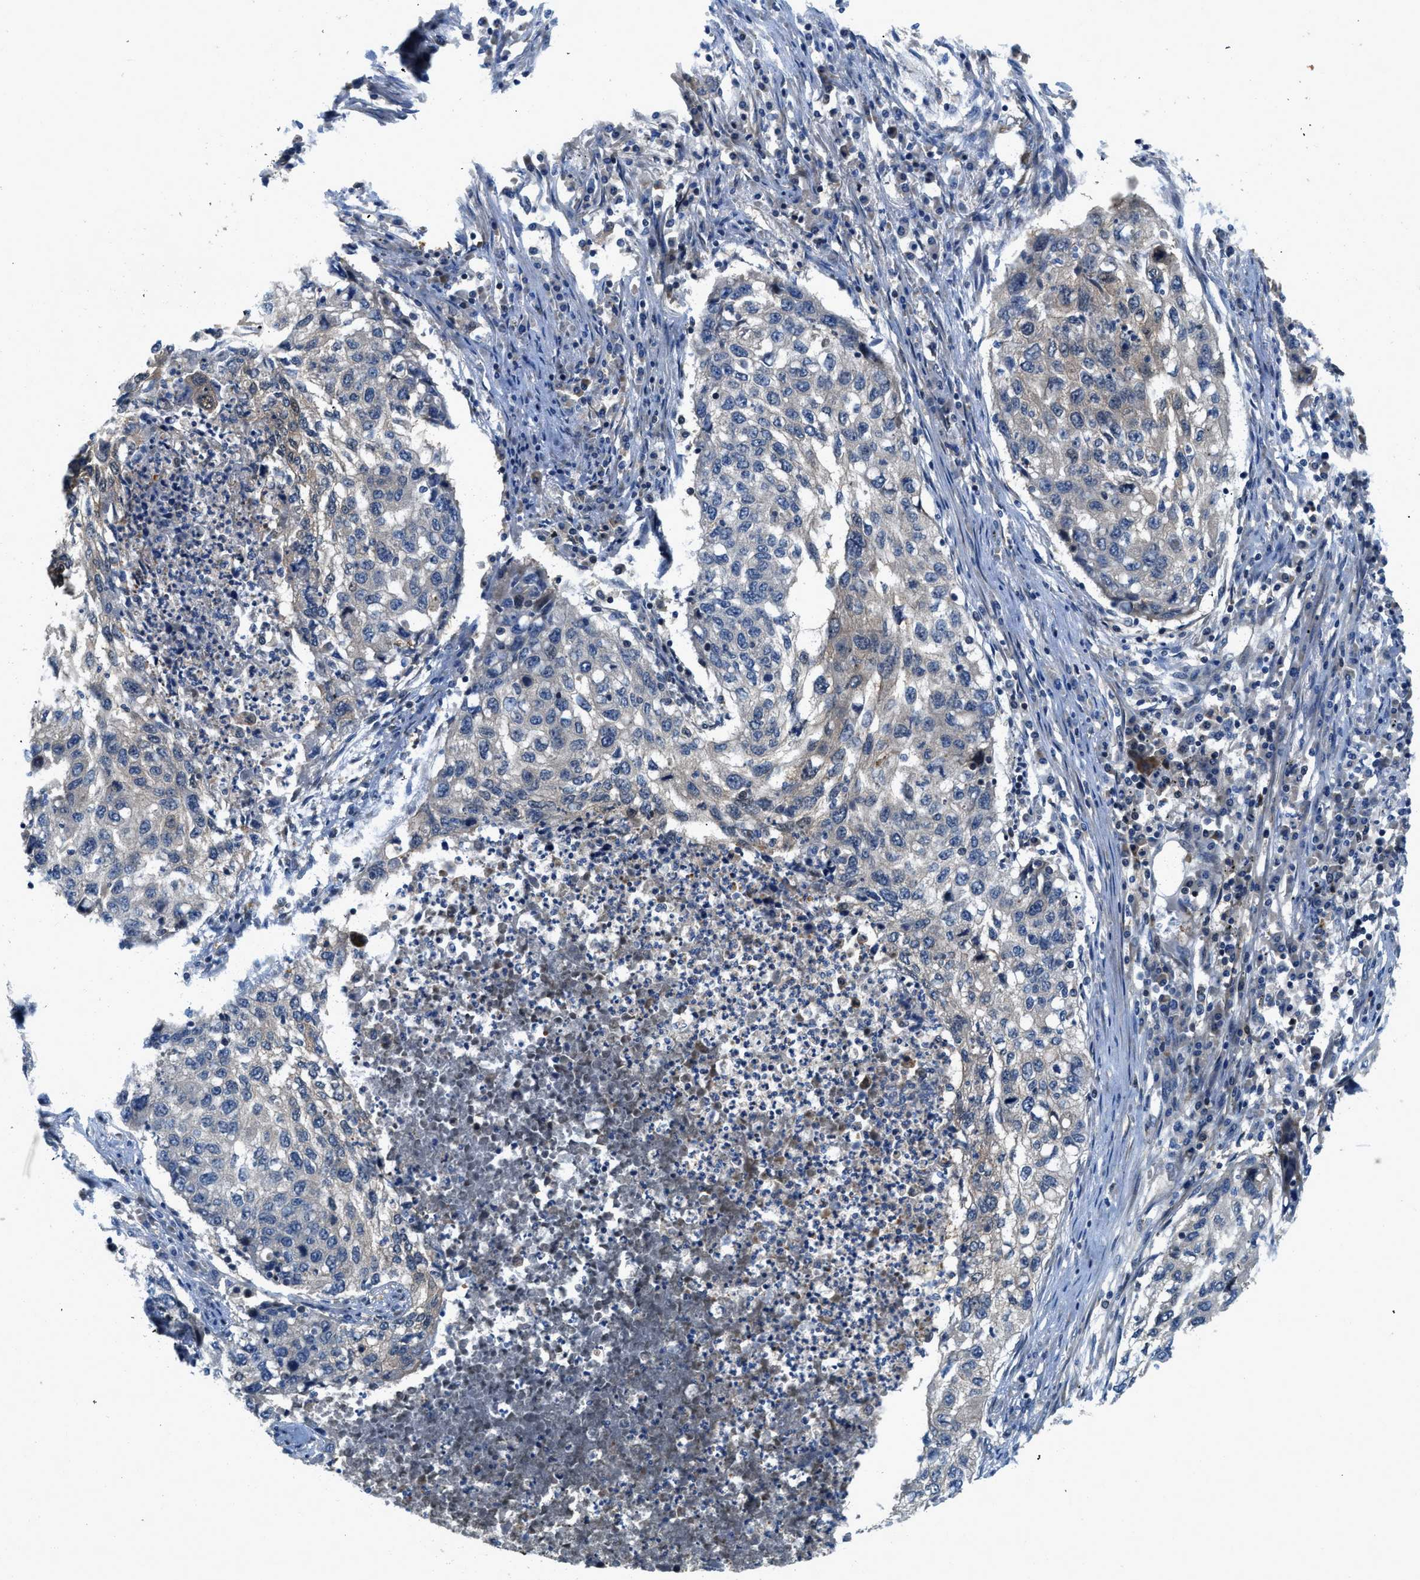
{"staining": {"intensity": "negative", "quantity": "none", "location": "none"}, "tissue": "lung cancer", "cell_type": "Tumor cells", "image_type": "cancer", "snomed": [{"axis": "morphology", "description": "Squamous cell carcinoma, NOS"}, {"axis": "topography", "description": "Lung"}], "caption": "Immunohistochemical staining of lung cancer shows no significant expression in tumor cells.", "gene": "GPR31", "patient": {"sex": "female", "age": 63}}